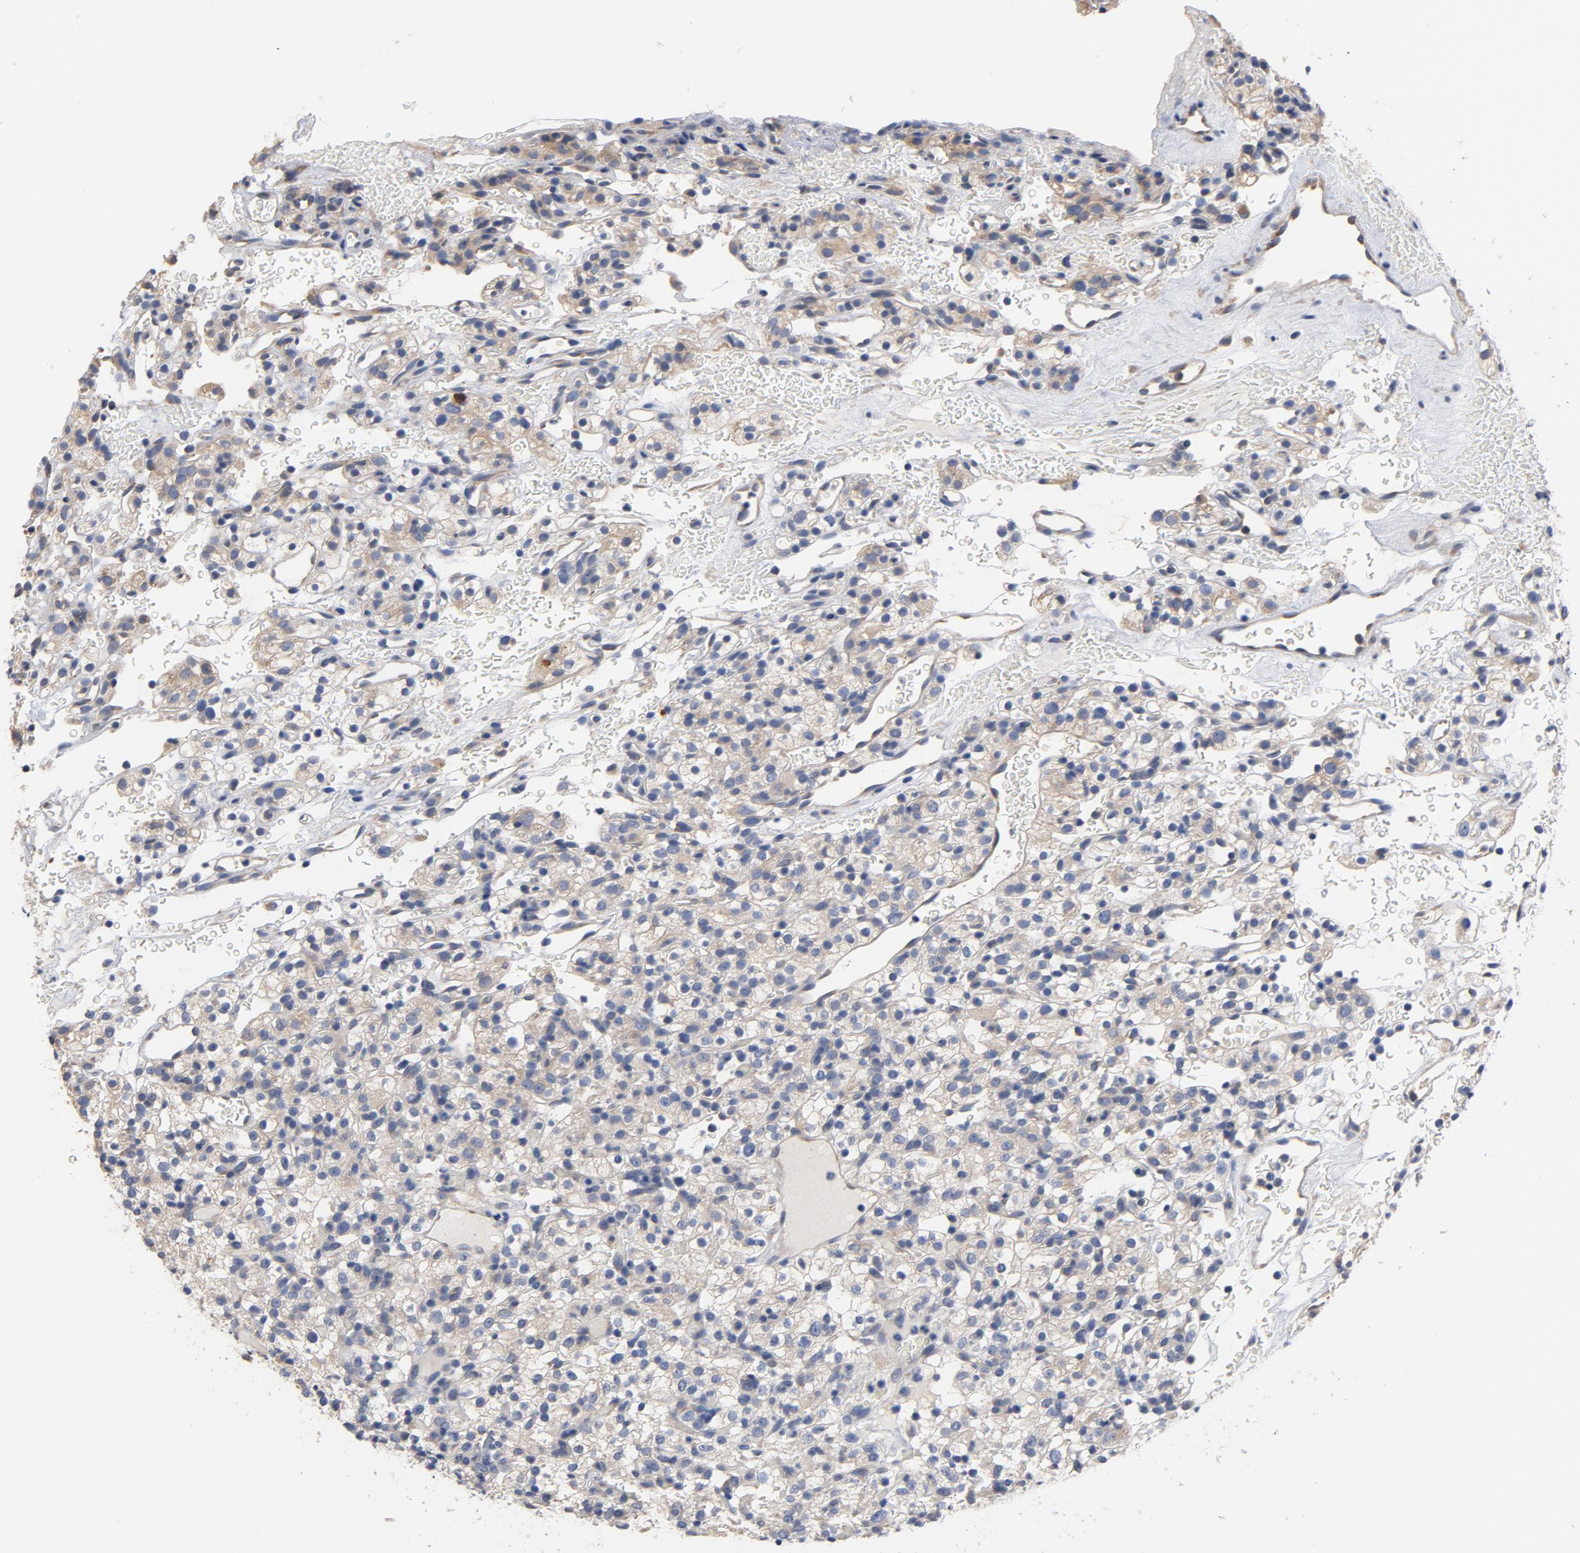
{"staining": {"intensity": "weak", "quantity": "25%-75%", "location": "cytoplasmic/membranous"}, "tissue": "renal cancer", "cell_type": "Tumor cells", "image_type": "cancer", "snomed": [{"axis": "morphology", "description": "Normal tissue, NOS"}, {"axis": "morphology", "description": "Adenocarcinoma, NOS"}, {"axis": "topography", "description": "Kidney"}], "caption": "Immunohistochemical staining of adenocarcinoma (renal) shows low levels of weak cytoplasmic/membranous expression in approximately 25%-75% of tumor cells.", "gene": "TLR4", "patient": {"sex": "female", "age": 72}}